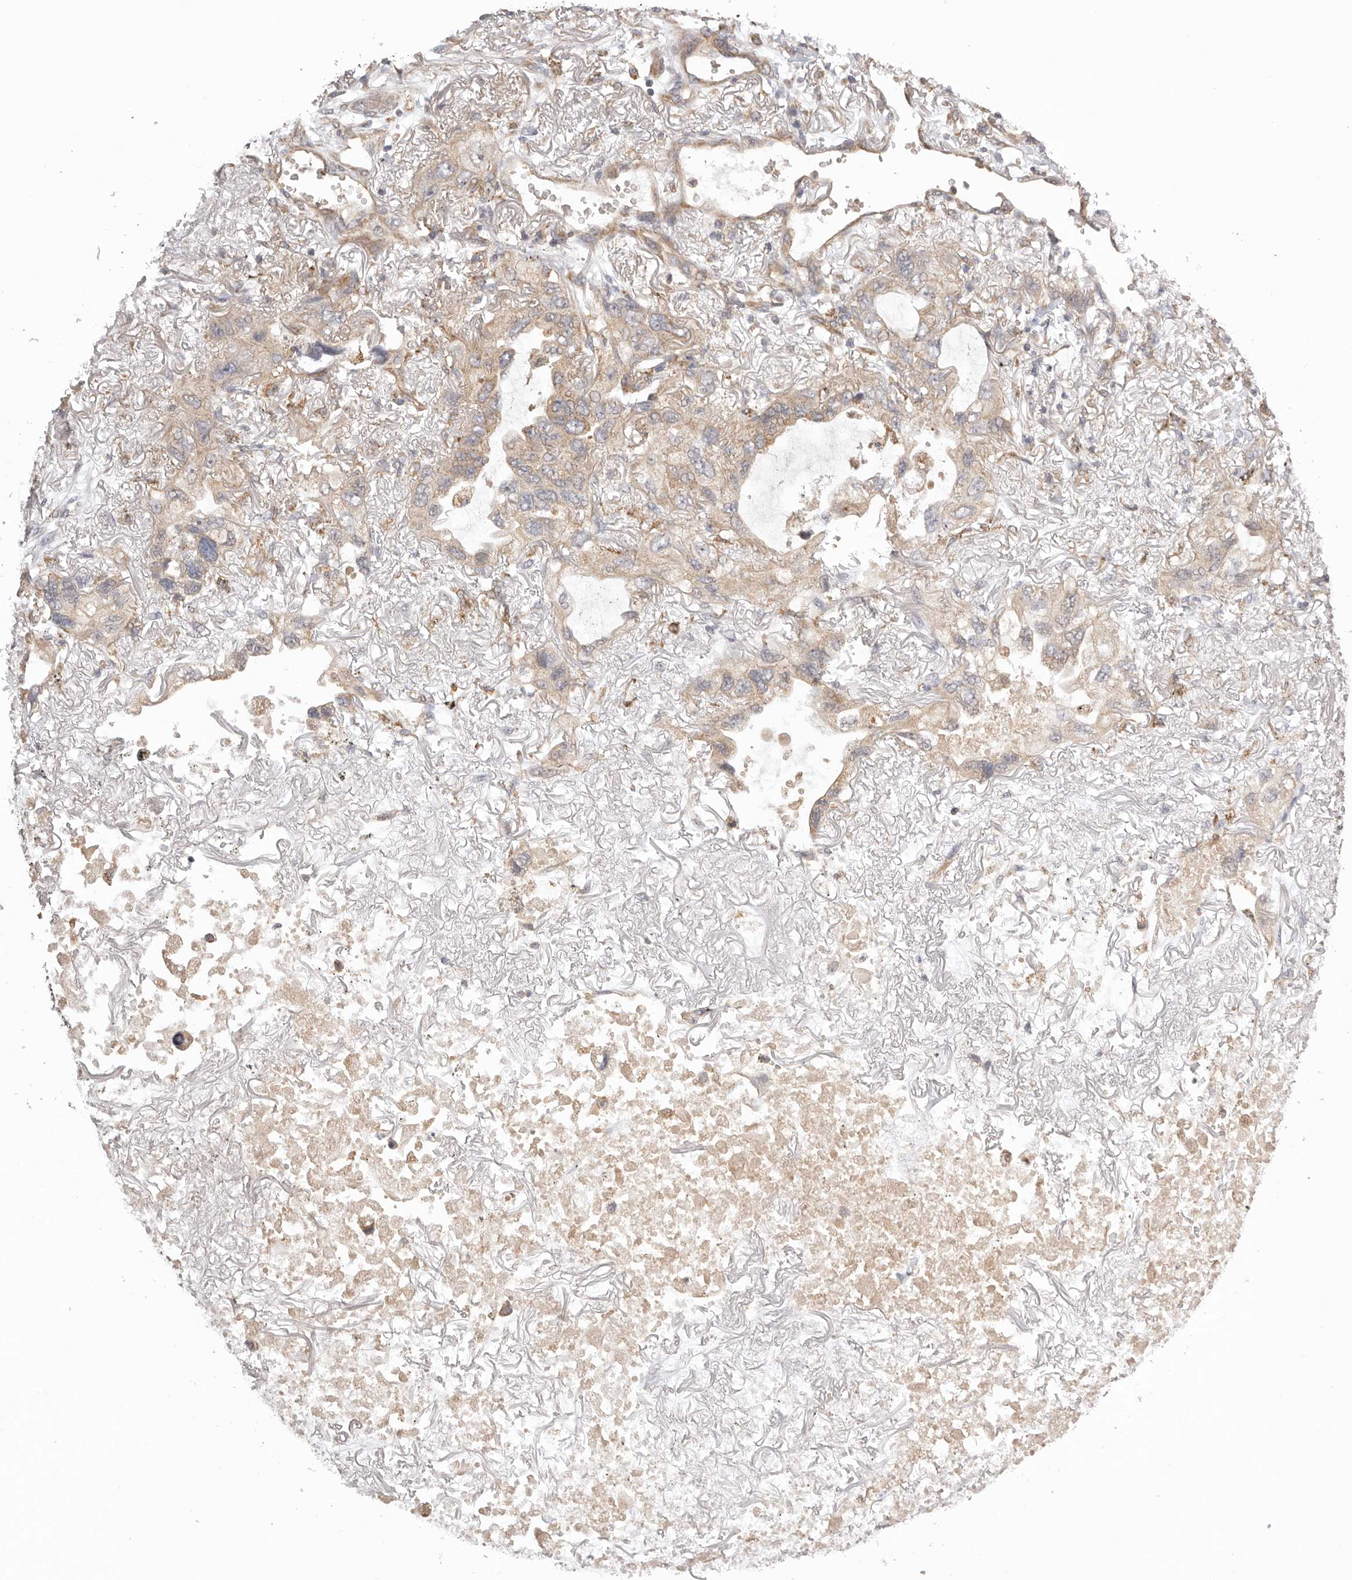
{"staining": {"intensity": "weak", "quantity": ">75%", "location": "cytoplasmic/membranous"}, "tissue": "lung cancer", "cell_type": "Tumor cells", "image_type": "cancer", "snomed": [{"axis": "morphology", "description": "Squamous cell carcinoma, NOS"}, {"axis": "topography", "description": "Lung"}], "caption": "Lung cancer (squamous cell carcinoma) tissue displays weak cytoplasmic/membranous expression in approximately >75% of tumor cells", "gene": "UBR2", "patient": {"sex": "female", "age": 73}}